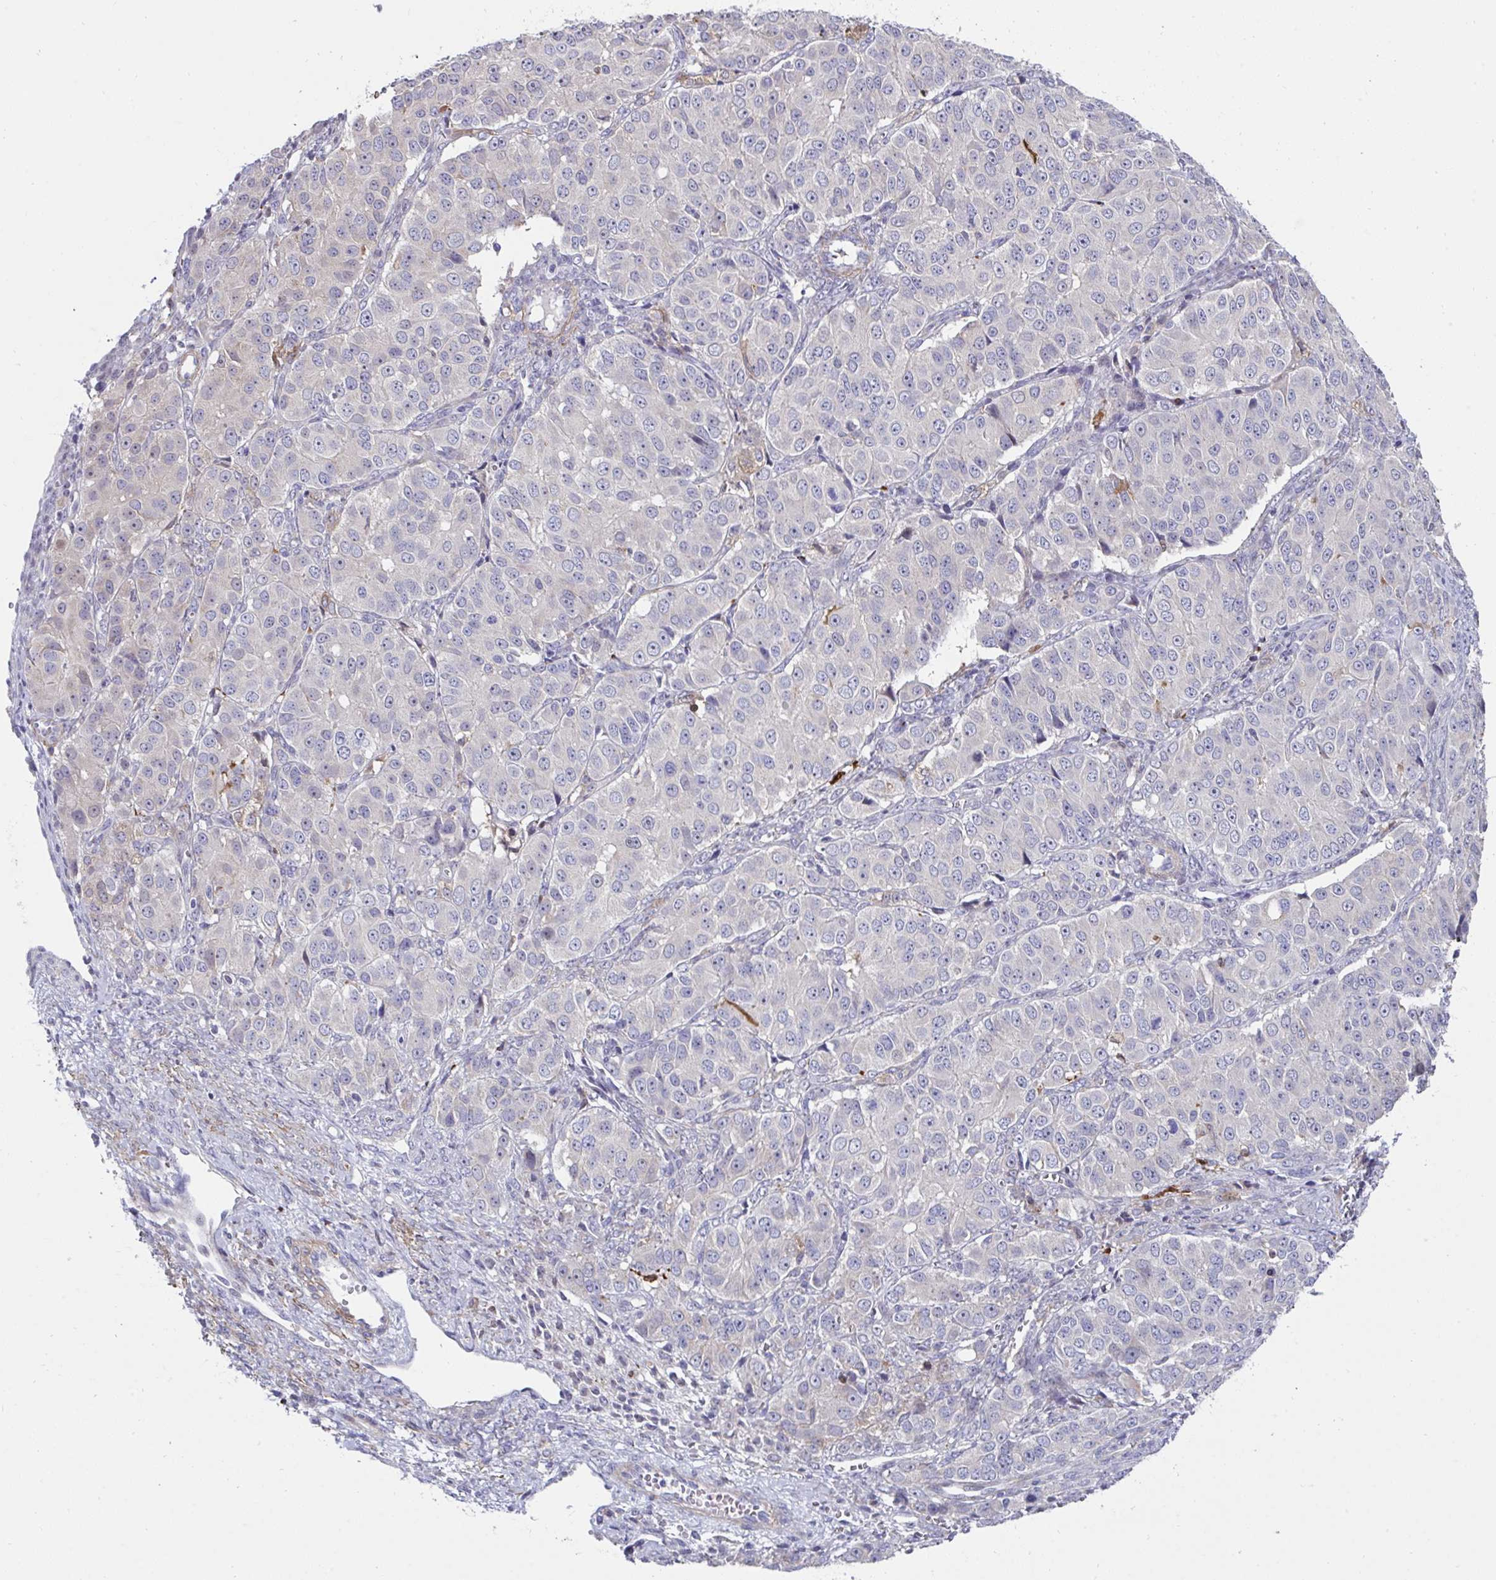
{"staining": {"intensity": "negative", "quantity": "none", "location": "none"}, "tissue": "ovarian cancer", "cell_type": "Tumor cells", "image_type": "cancer", "snomed": [{"axis": "morphology", "description": "Carcinoma, endometroid"}, {"axis": "topography", "description": "Ovary"}], "caption": "The photomicrograph shows no staining of tumor cells in ovarian cancer. Nuclei are stained in blue.", "gene": "FBXL13", "patient": {"sex": "female", "age": 51}}